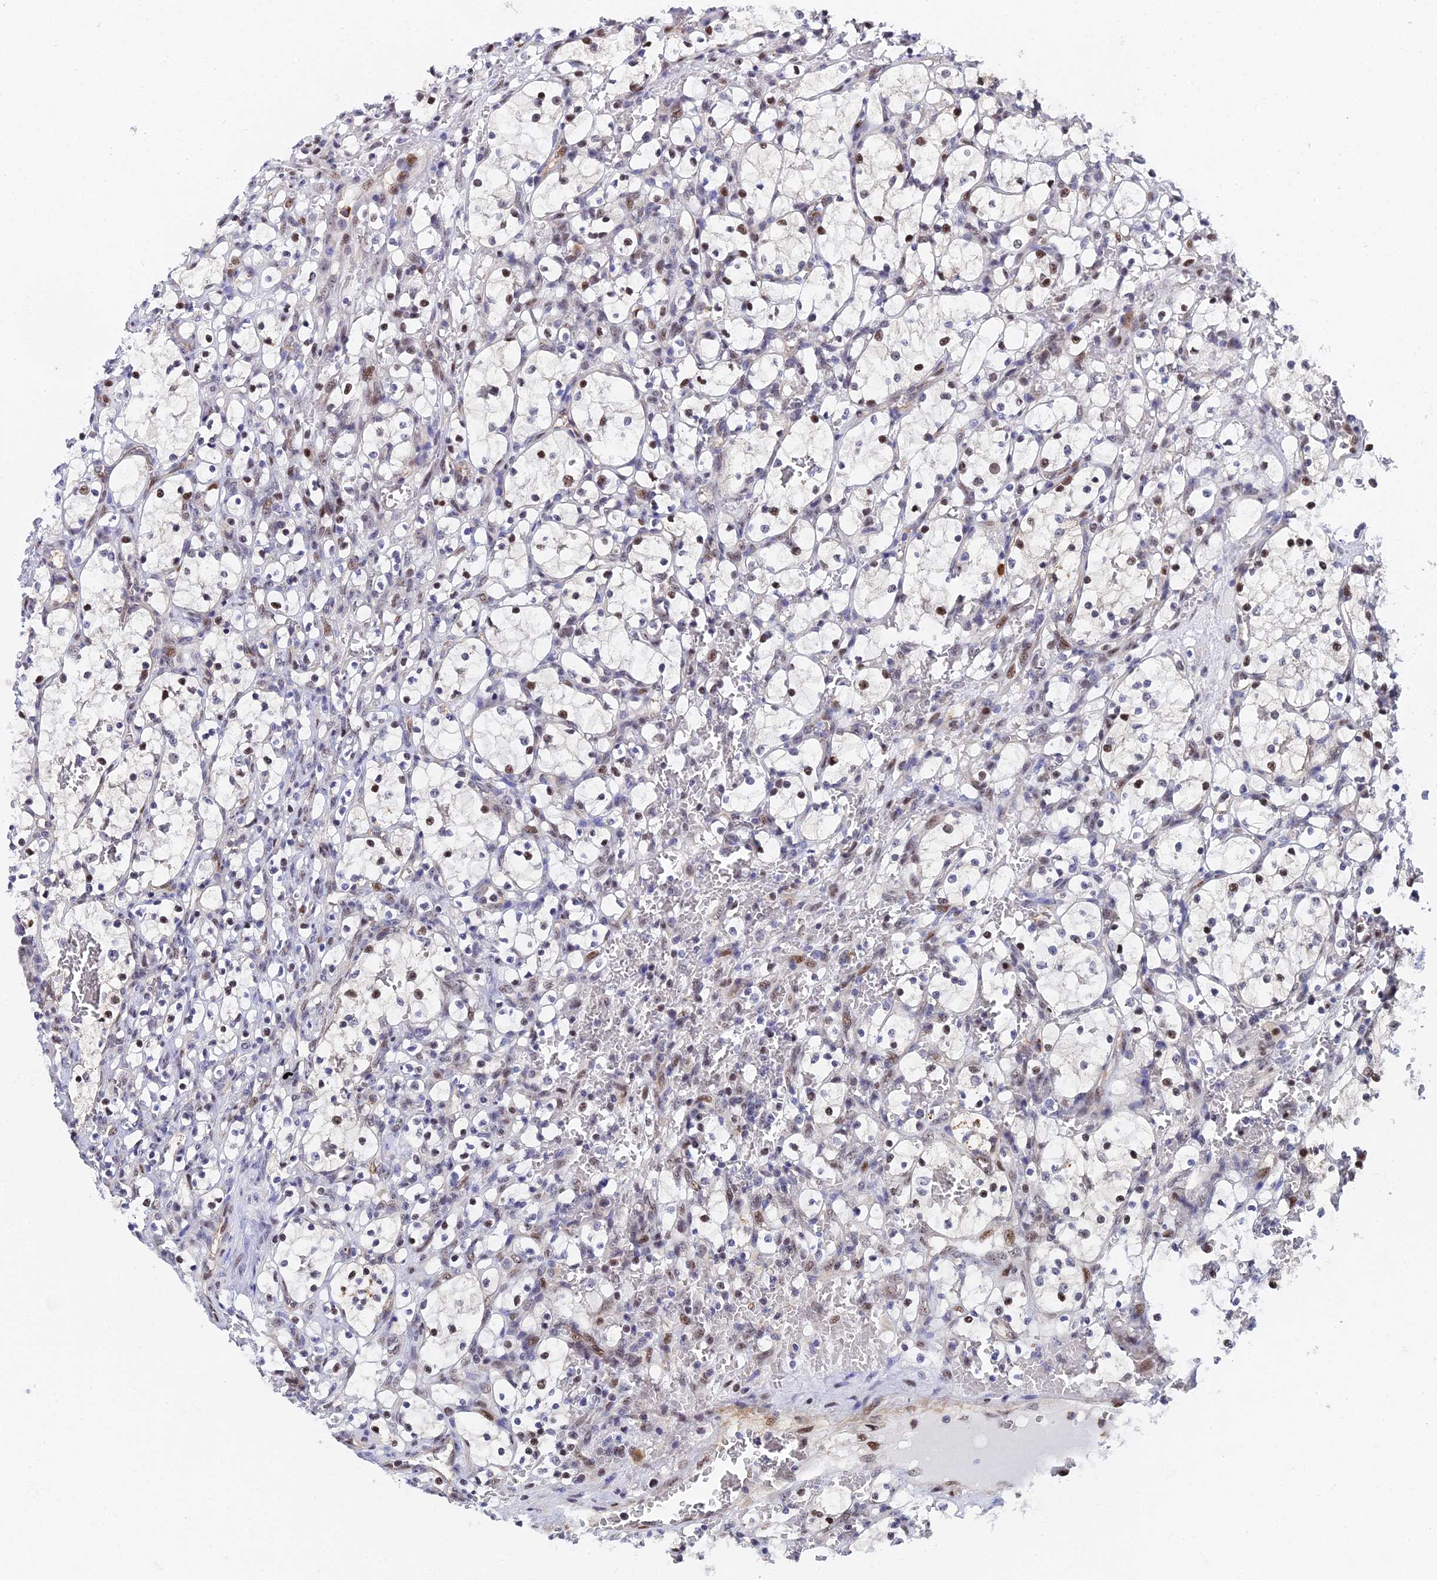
{"staining": {"intensity": "moderate", "quantity": "25%-75%", "location": "nuclear"}, "tissue": "renal cancer", "cell_type": "Tumor cells", "image_type": "cancer", "snomed": [{"axis": "morphology", "description": "Adenocarcinoma, NOS"}, {"axis": "topography", "description": "Kidney"}], "caption": "IHC histopathology image of renal cancer stained for a protein (brown), which exhibits medium levels of moderate nuclear expression in approximately 25%-75% of tumor cells.", "gene": "TIFA", "patient": {"sex": "female", "age": 69}}